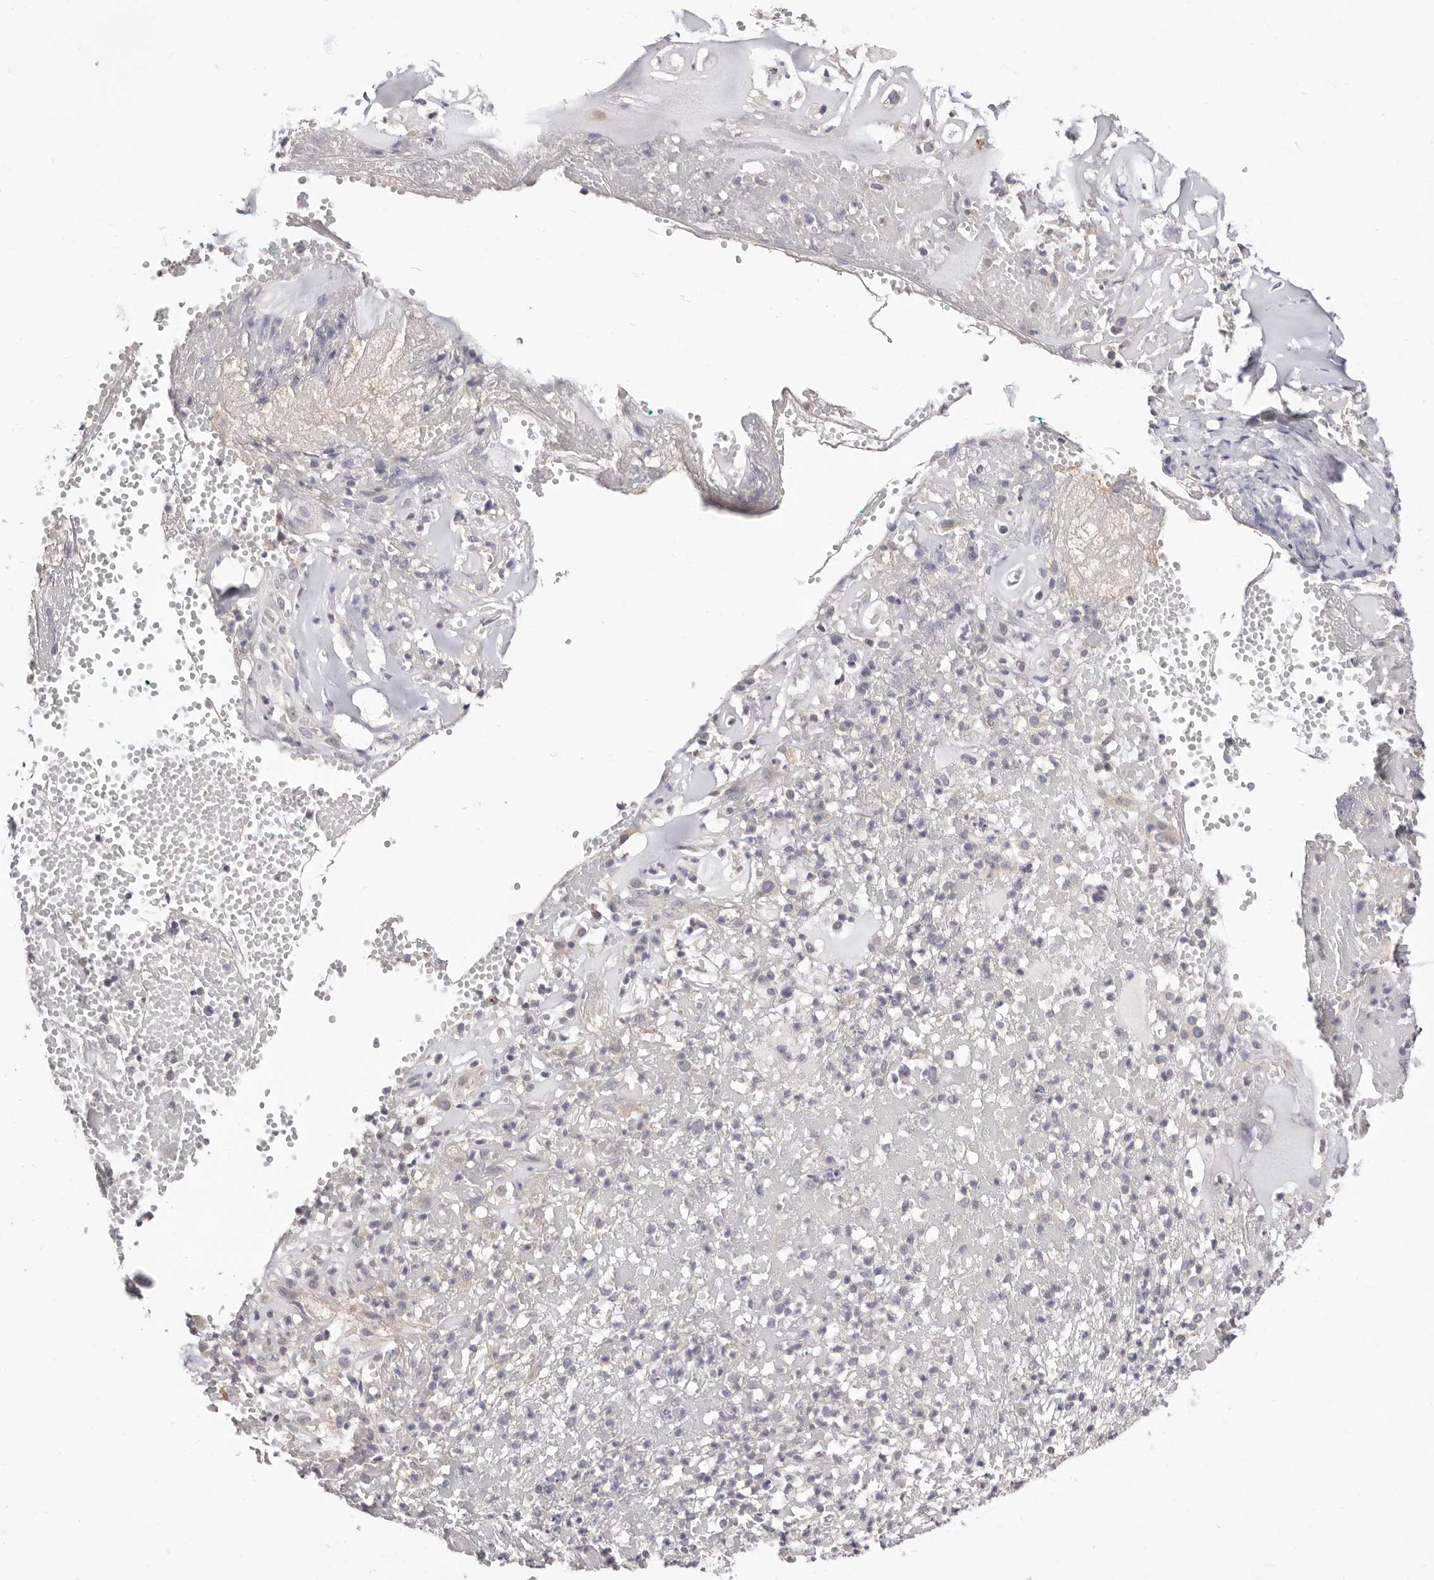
{"staining": {"intensity": "negative", "quantity": "none", "location": "none"}, "tissue": "adipose tissue", "cell_type": "Adipocytes", "image_type": "normal", "snomed": [{"axis": "morphology", "description": "Normal tissue, NOS"}, {"axis": "morphology", "description": "Basal cell carcinoma"}, {"axis": "topography", "description": "Cartilage tissue"}, {"axis": "topography", "description": "Nasopharynx"}, {"axis": "topography", "description": "Oral tissue"}], "caption": "Adipocytes show no significant positivity in benign adipose tissue. The staining was performed using DAB (3,3'-diaminobenzidine) to visualize the protein expression in brown, while the nuclei were stained in blue with hematoxylin (Magnification: 20x).", "gene": "DOP1A", "patient": {"sex": "female", "age": 77}}